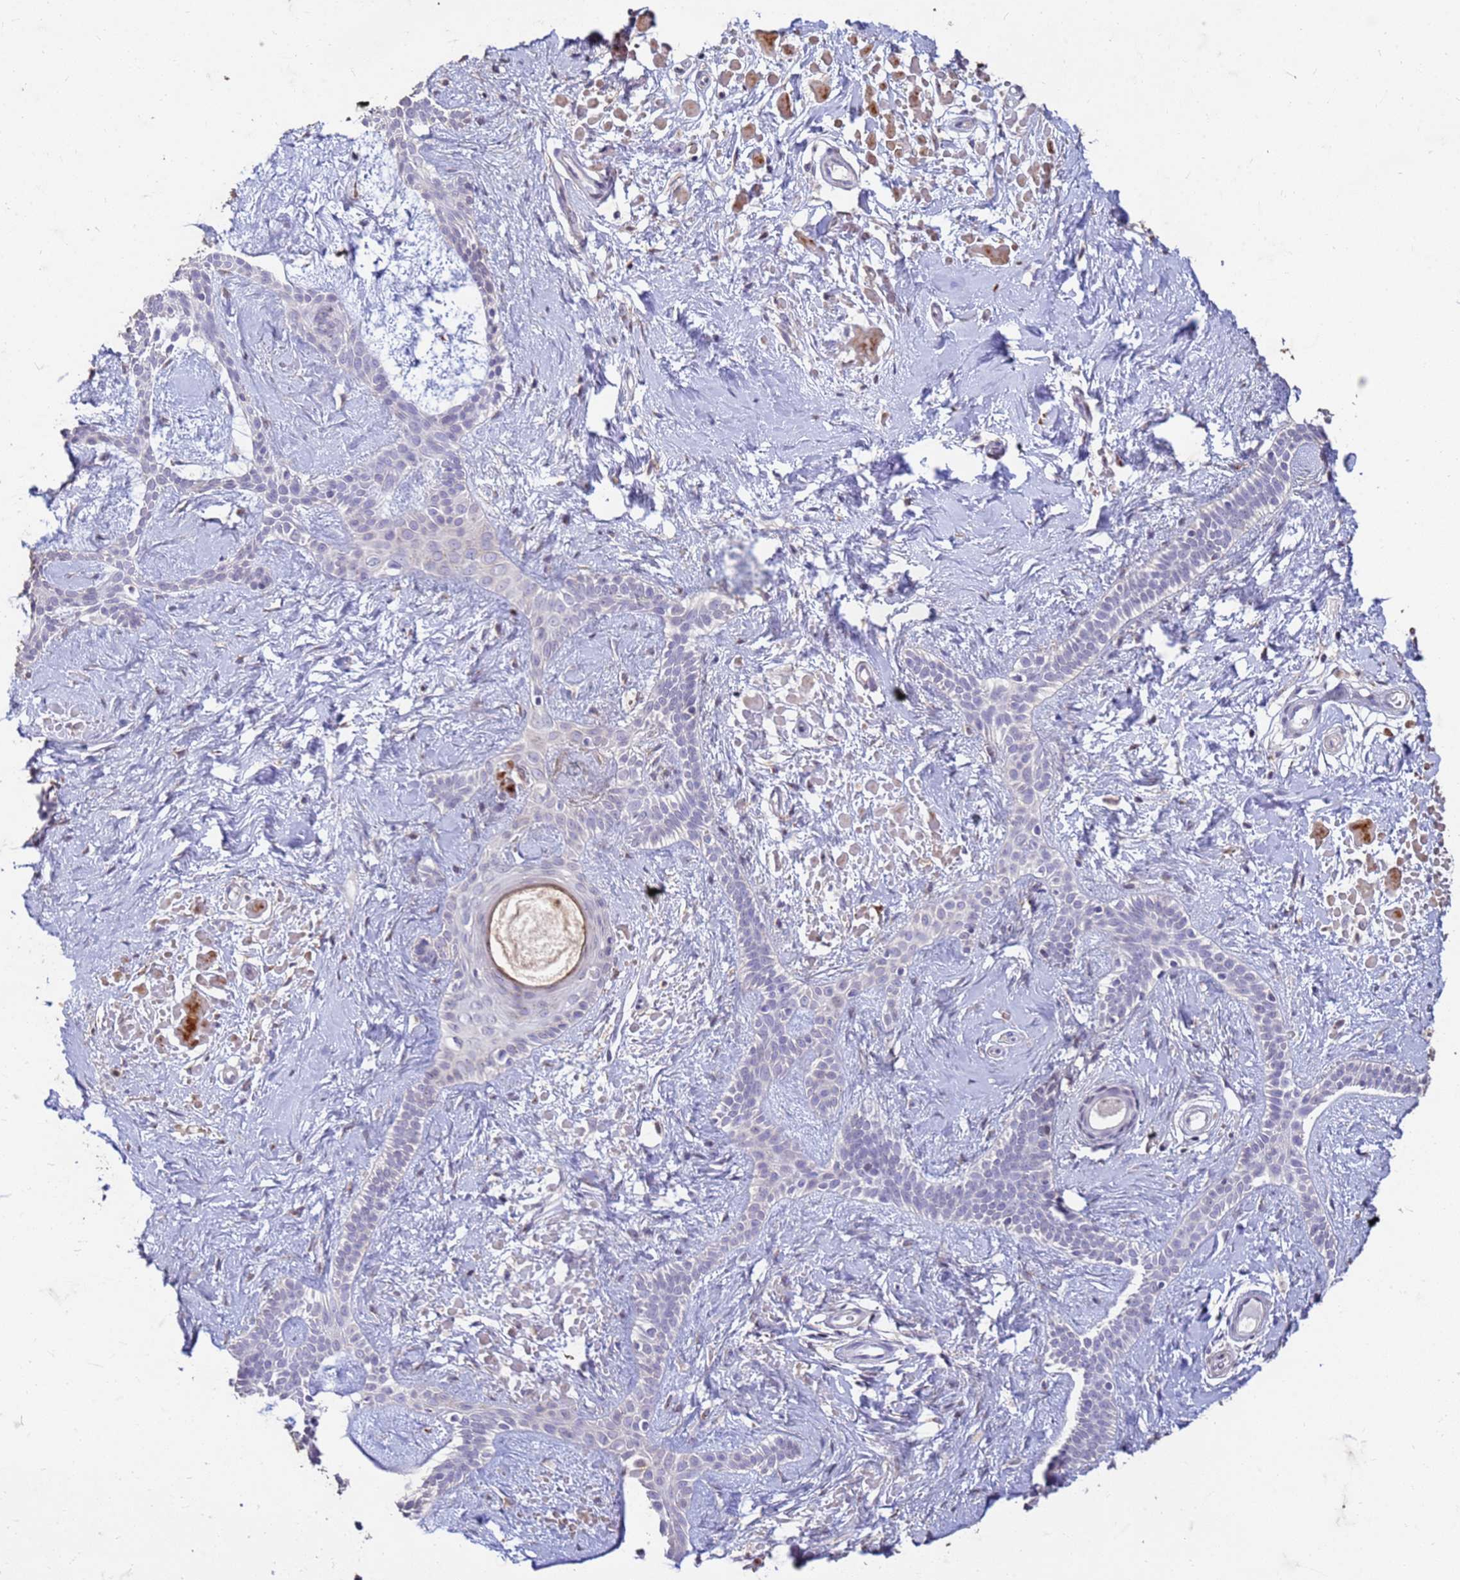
{"staining": {"intensity": "negative", "quantity": "none", "location": "none"}, "tissue": "skin cancer", "cell_type": "Tumor cells", "image_type": "cancer", "snomed": [{"axis": "morphology", "description": "Basal cell carcinoma"}, {"axis": "topography", "description": "Skin"}], "caption": "Immunohistochemistry (IHC) histopathology image of neoplastic tissue: human skin cancer (basal cell carcinoma) stained with DAB shows no significant protein staining in tumor cells.", "gene": "SLC25A15", "patient": {"sex": "male", "age": 78}}